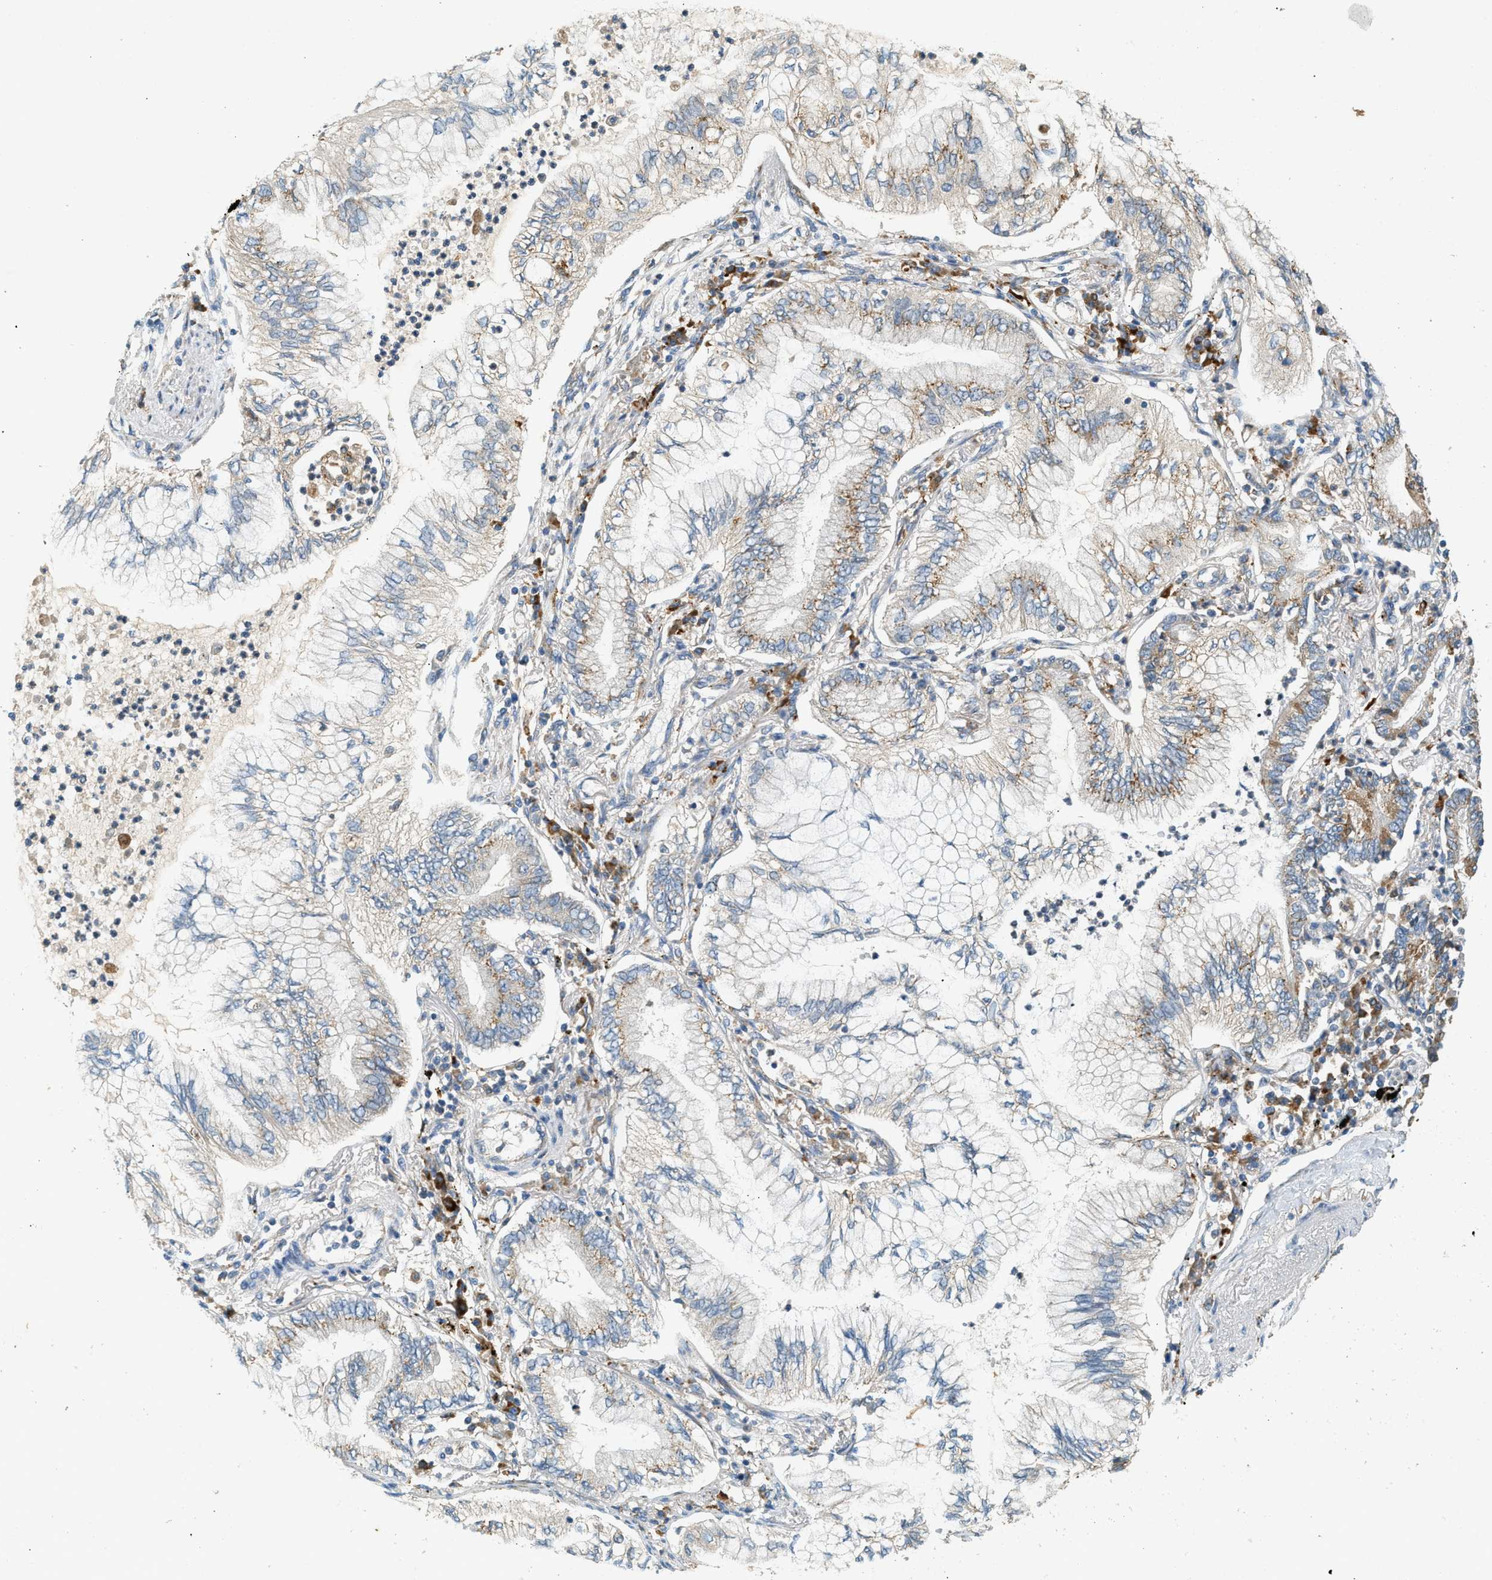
{"staining": {"intensity": "moderate", "quantity": "25%-75%", "location": "cytoplasmic/membranous"}, "tissue": "lung cancer", "cell_type": "Tumor cells", "image_type": "cancer", "snomed": [{"axis": "morphology", "description": "Normal tissue, NOS"}, {"axis": "morphology", "description": "Adenocarcinoma, NOS"}, {"axis": "topography", "description": "Bronchus"}, {"axis": "topography", "description": "Lung"}], "caption": "An immunohistochemistry (IHC) micrograph of tumor tissue is shown. Protein staining in brown labels moderate cytoplasmic/membranous positivity in lung cancer within tumor cells. Immunohistochemistry (ihc) stains the protein of interest in brown and the nuclei are stained blue.", "gene": "CTSB", "patient": {"sex": "female", "age": 70}}